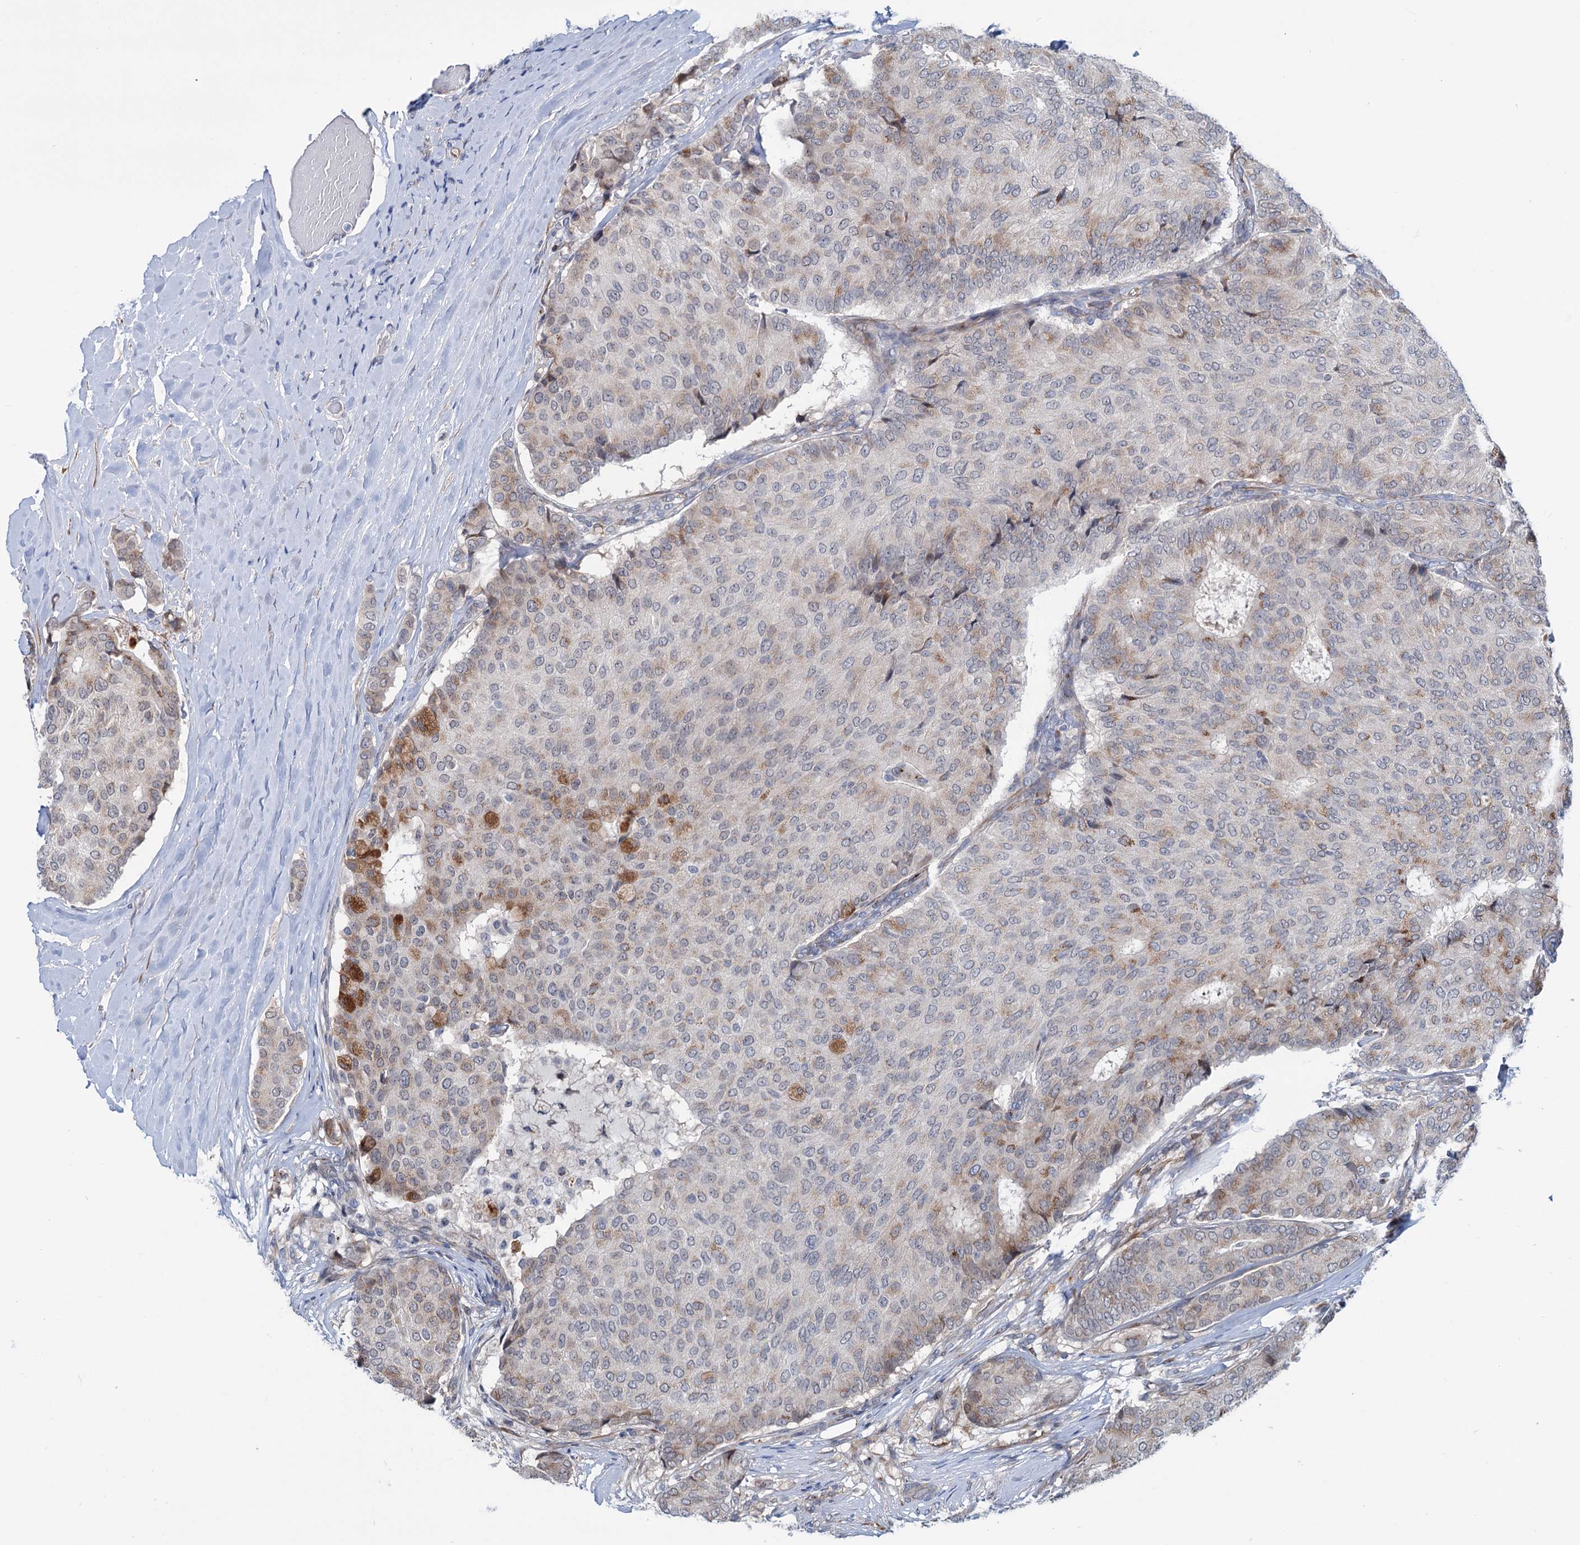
{"staining": {"intensity": "moderate", "quantity": "<25%", "location": "cytoplasmic/membranous"}, "tissue": "breast cancer", "cell_type": "Tumor cells", "image_type": "cancer", "snomed": [{"axis": "morphology", "description": "Duct carcinoma"}, {"axis": "topography", "description": "Breast"}], "caption": "This is a micrograph of IHC staining of breast invasive ductal carcinoma, which shows moderate staining in the cytoplasmic/membranous of tumor cells.", "gene": "ELP4", "patient": {"sex": "female", "age": 75}}